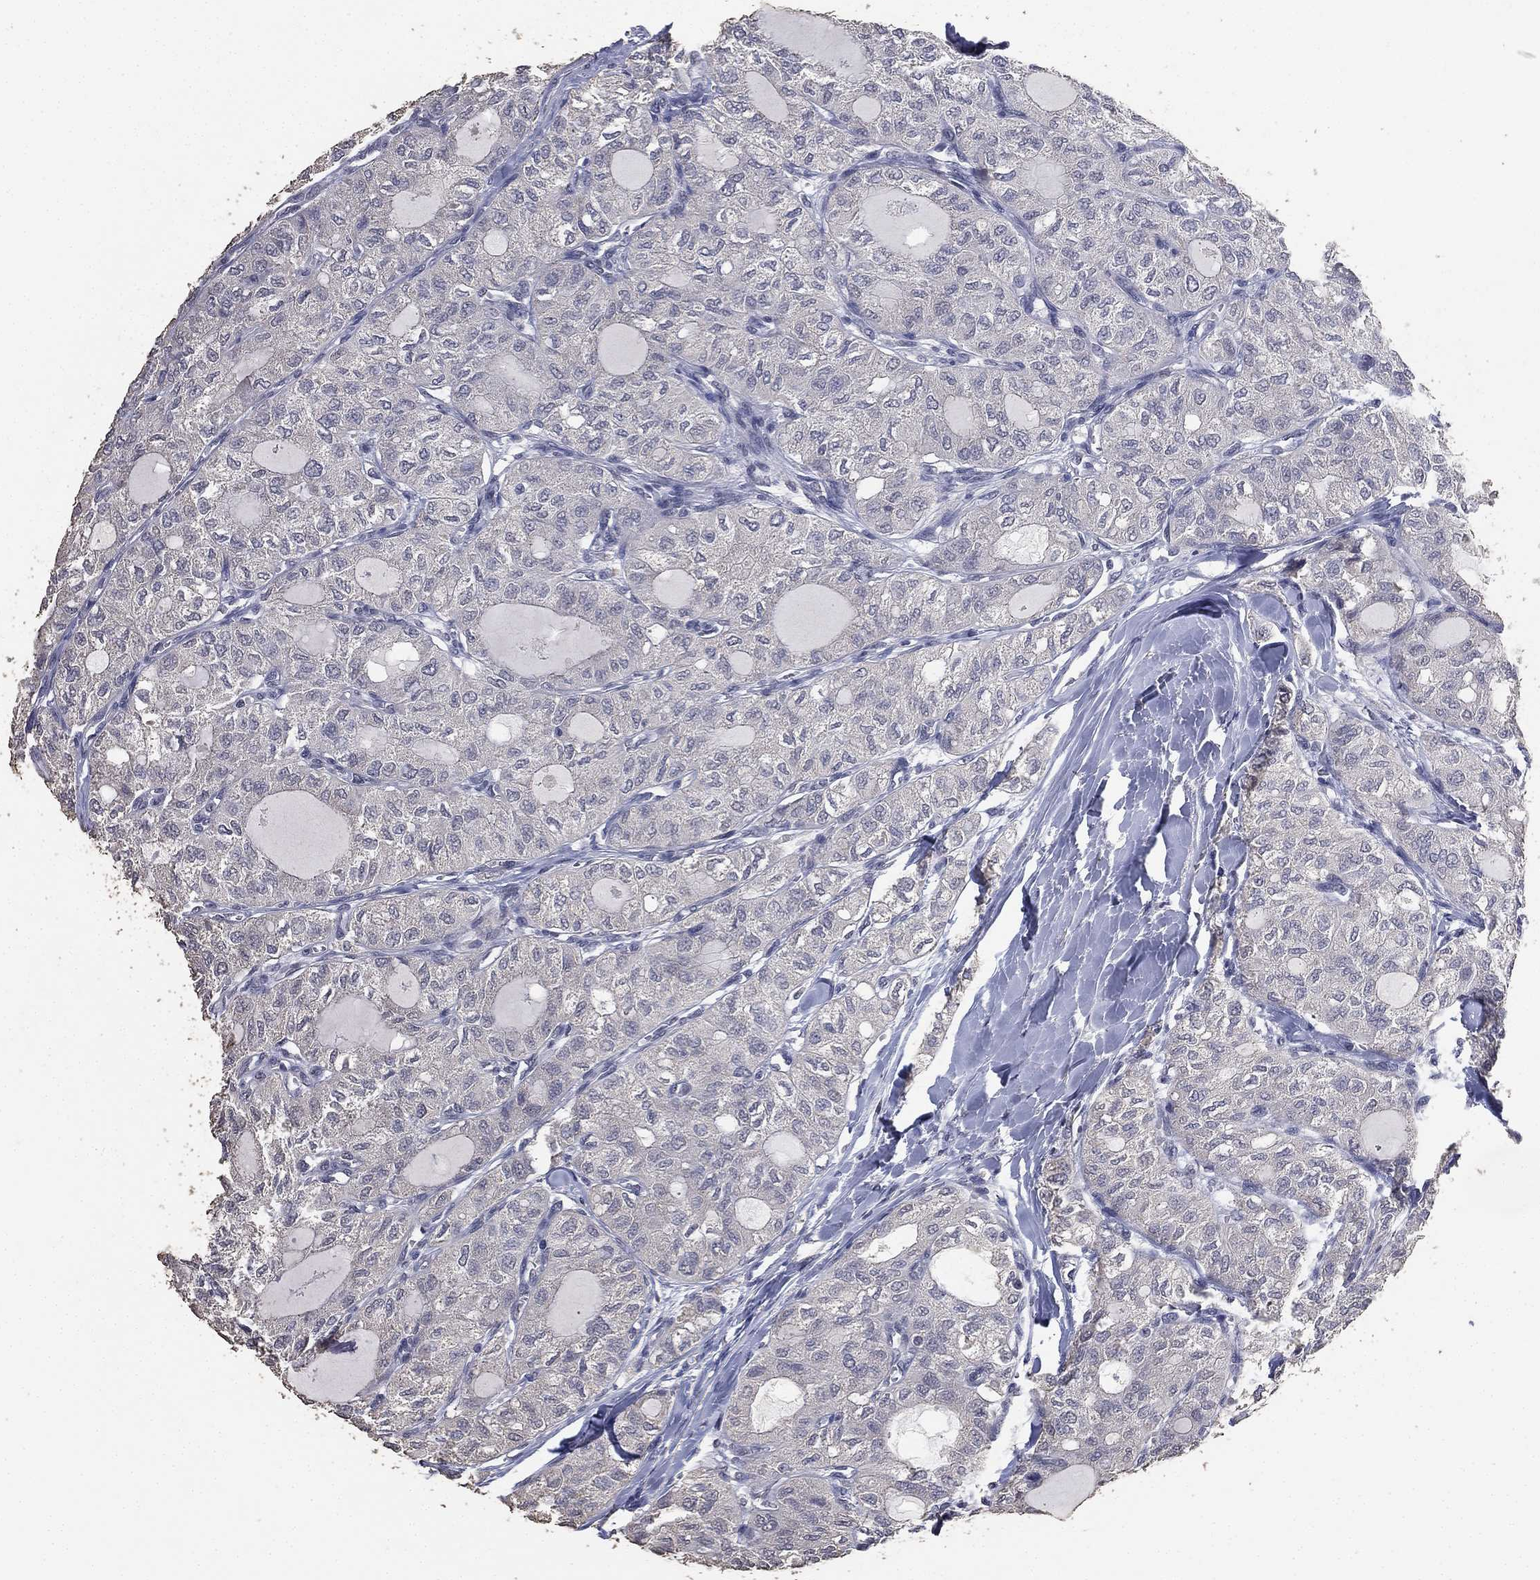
{"staining": {"intensity": "negative", "quantity": "none", "location": "none"}, "tissue": "thyroid cancer", "cell_type": "Tumor cells", "image_type": "cancer", "snomed": [{"axis": "morphology", "description": "Follicular adenoma carcinoma, NOS"}, {"axis": "topography", "description": "Thyroid gland"}], "caption": "High magnification brightfield microscopy of thyroid cancer (follicular adenoma carcinoma) stained with DAB (3,3'-diaminobenzidine) (brown) and counterstained with hematoxylin (blue): tumor cells show no significant positivity.", "gene": "DSG1", "patient": {"sex": "male", "age": 75}}